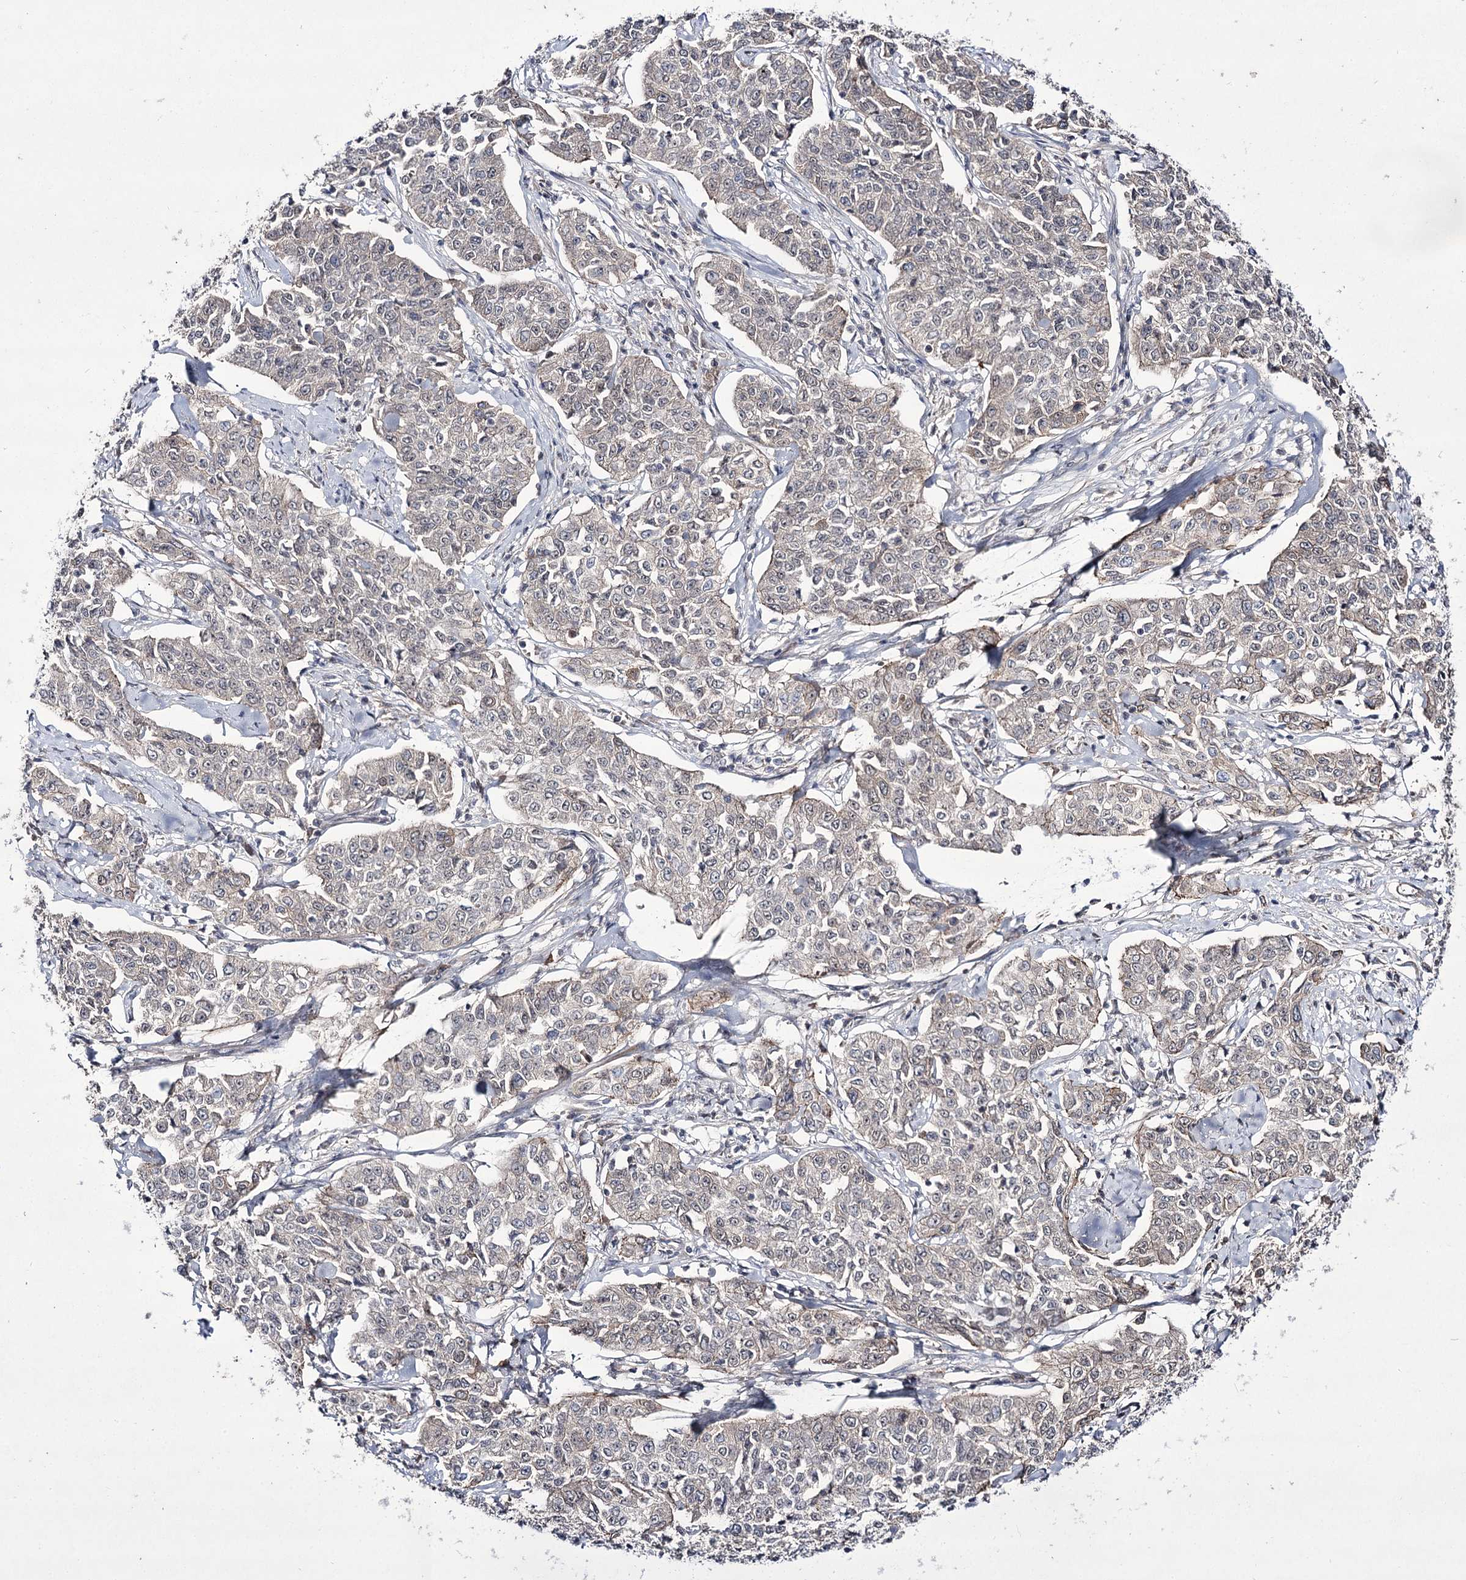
{"staining": {"intensity": "weak", "quantity": "<25%", "location": "cytoplasmic/membranous"}, "tissue": "cervical cancer", "cell_type": "Tumor cells", "image_type": "cancer", "snomed": [{"axis": "morphology", "description": "Squamous cell carcinoma, NOS"}, {"axis": "topography", "description": "Cervix"}], "caption": "Immunohistochemistry of human cervical squamous cell carcinoma reveals no expression in tumor cells.", "gene": "HOXC11", "patient": {"sex": "female", "age": 35}}